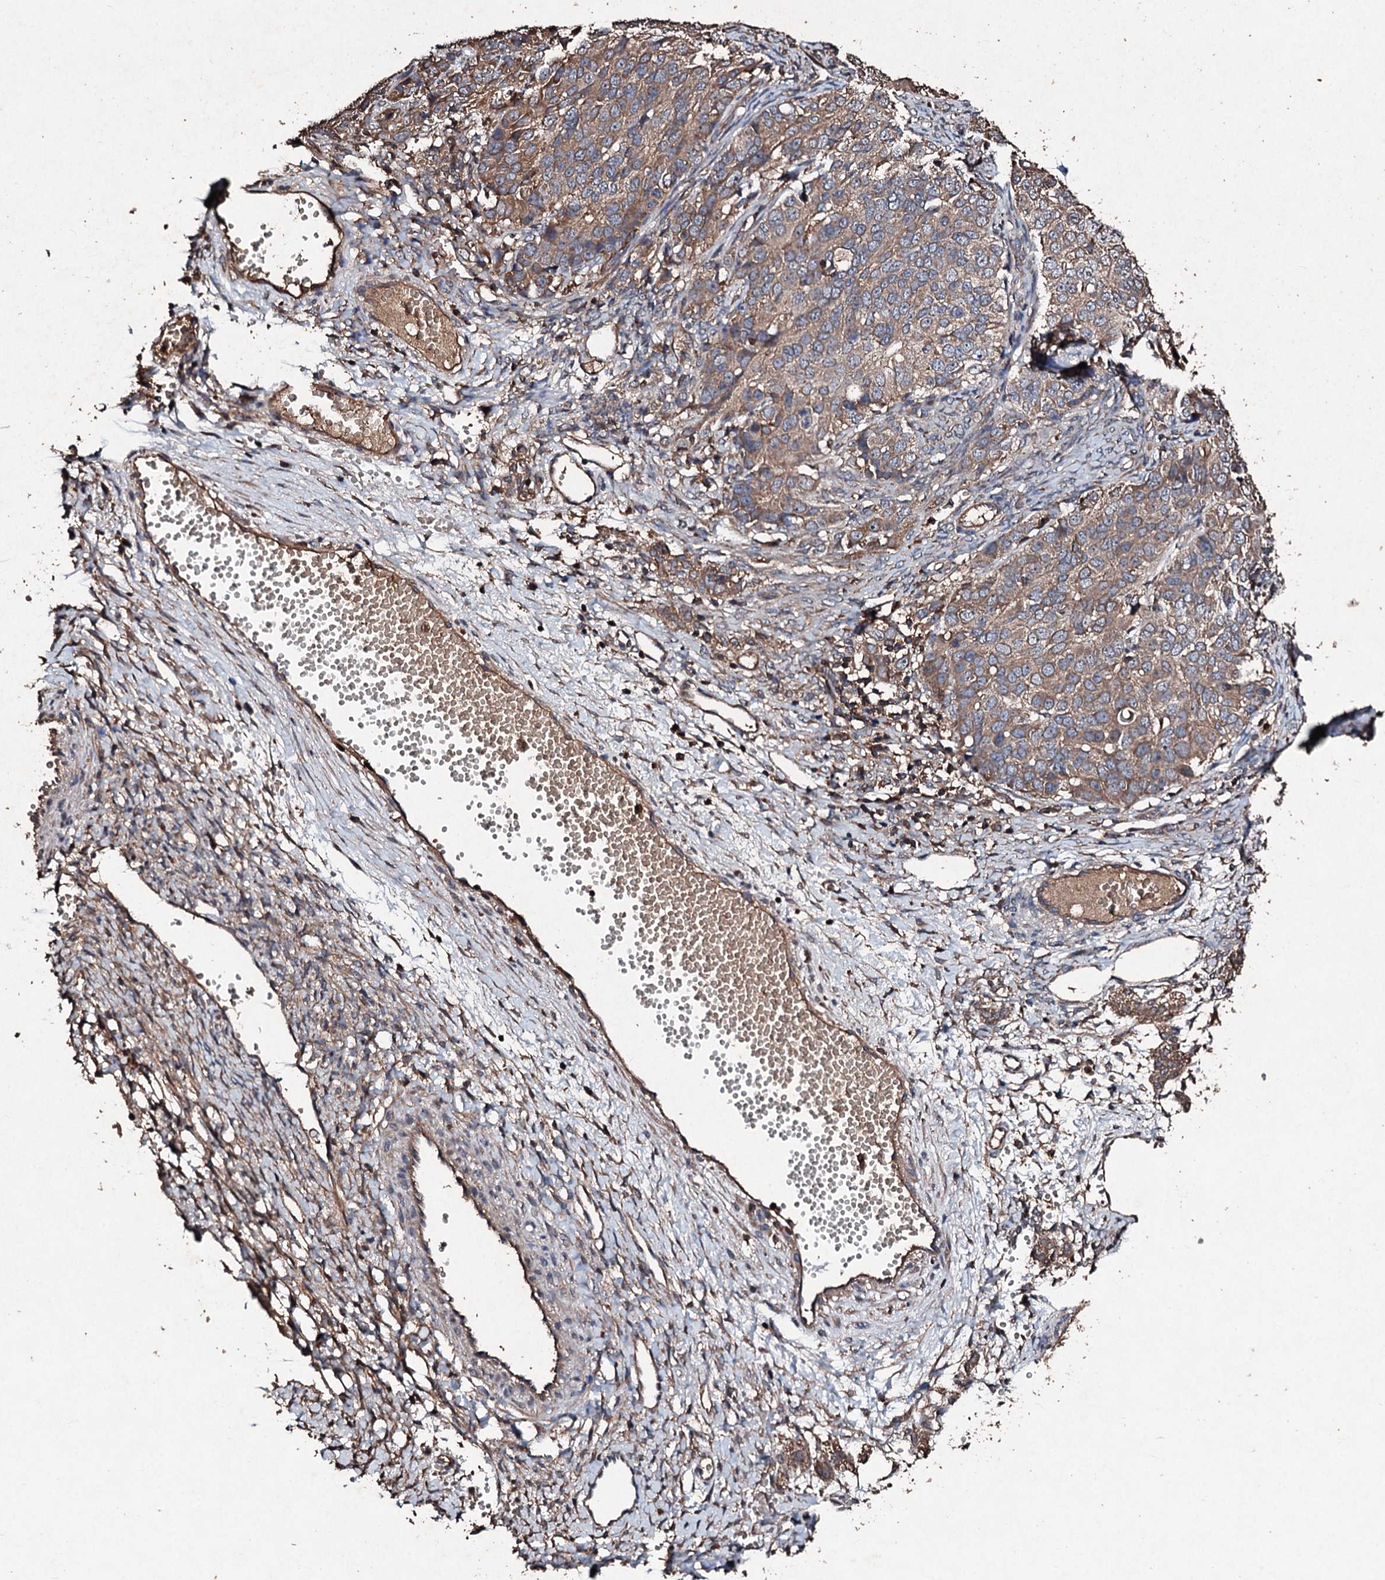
{"staining": {"intensity": "moderate", "quantity": ">75%", "location": "cytoplasmic/membranous"}, "tissue": "ovarian cancer", "cell_type": "Tumor cells", "image_type": "cancer", "snomed": [{"axis": "morphology", "description": "Carcinoma, endometroid"}, {"axis": "topography", "description": "Ovary"}], "caption": "Ovarian cancer (endometroid carcinoma) stained with a protein marker reveals moderate staining in tumor cells.", "gene": "KERA", "patient": {"sex": "female", "age": 51}}